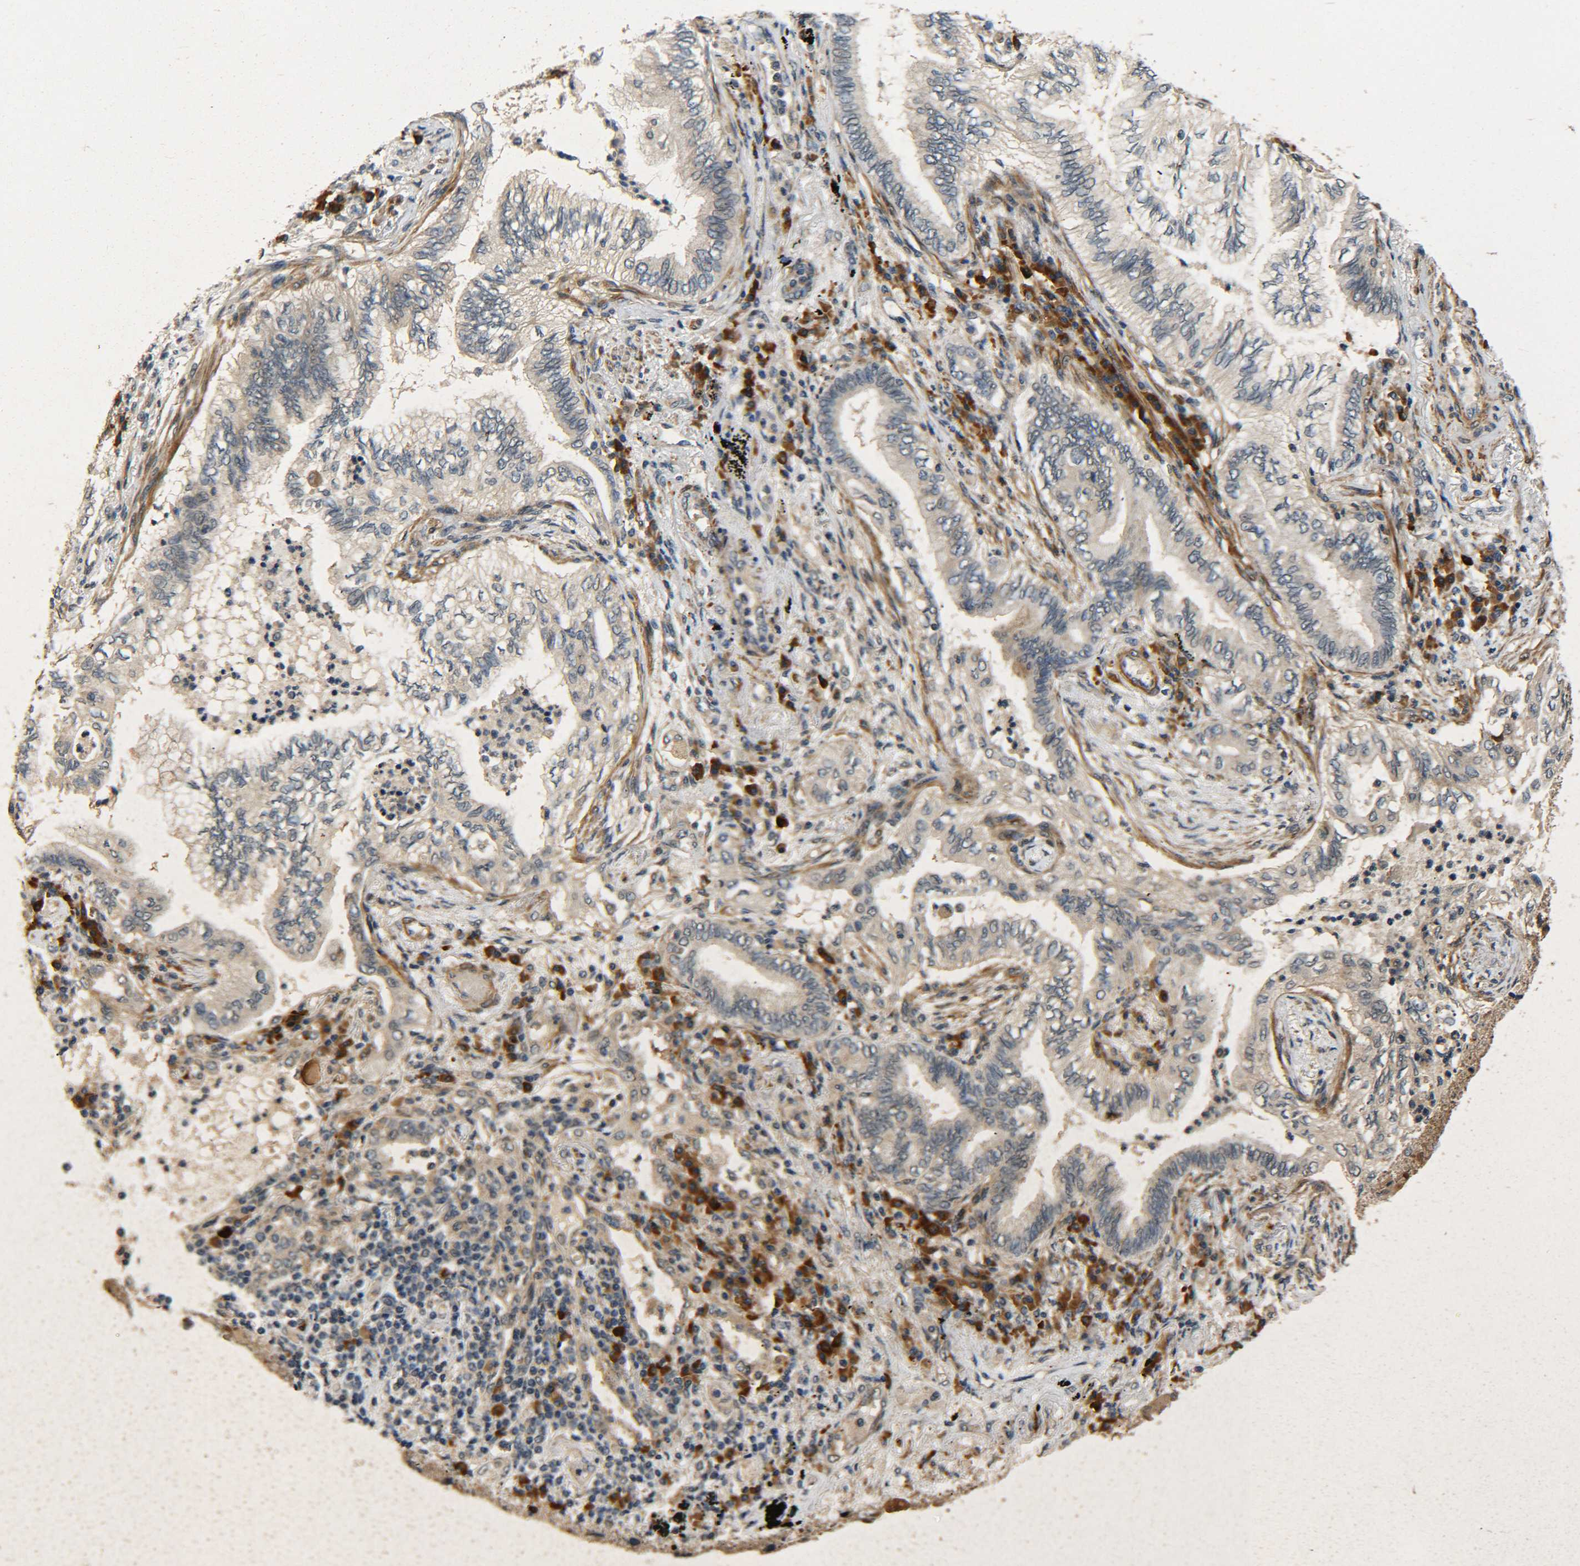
{"staining": {"intensity": "weak", "quantity": ">75%", "location": "cytoplasmic/membranous"}, "tissue": "lung cancer", "cell_type": "Tumor cells", "image_type": "cancer", "snomed": [{"axis": "morphology", "description": "Normal tissue, NOS"}, {"axis": "morphology", "description": "Adenocarcinoma, NOS"}, {"axis": "topography", "description": "Bronchus"}, {"axis": "topography", "description": "Lung"}], "caption": "Protein staining of lung cancer (adenocarcinoma) tissue shows weak cytoplasmic/membranous expression in approximately >75% of tumor cells.", "gene": "MEIS1", "patient": {"sex": "female", "age": 70}}